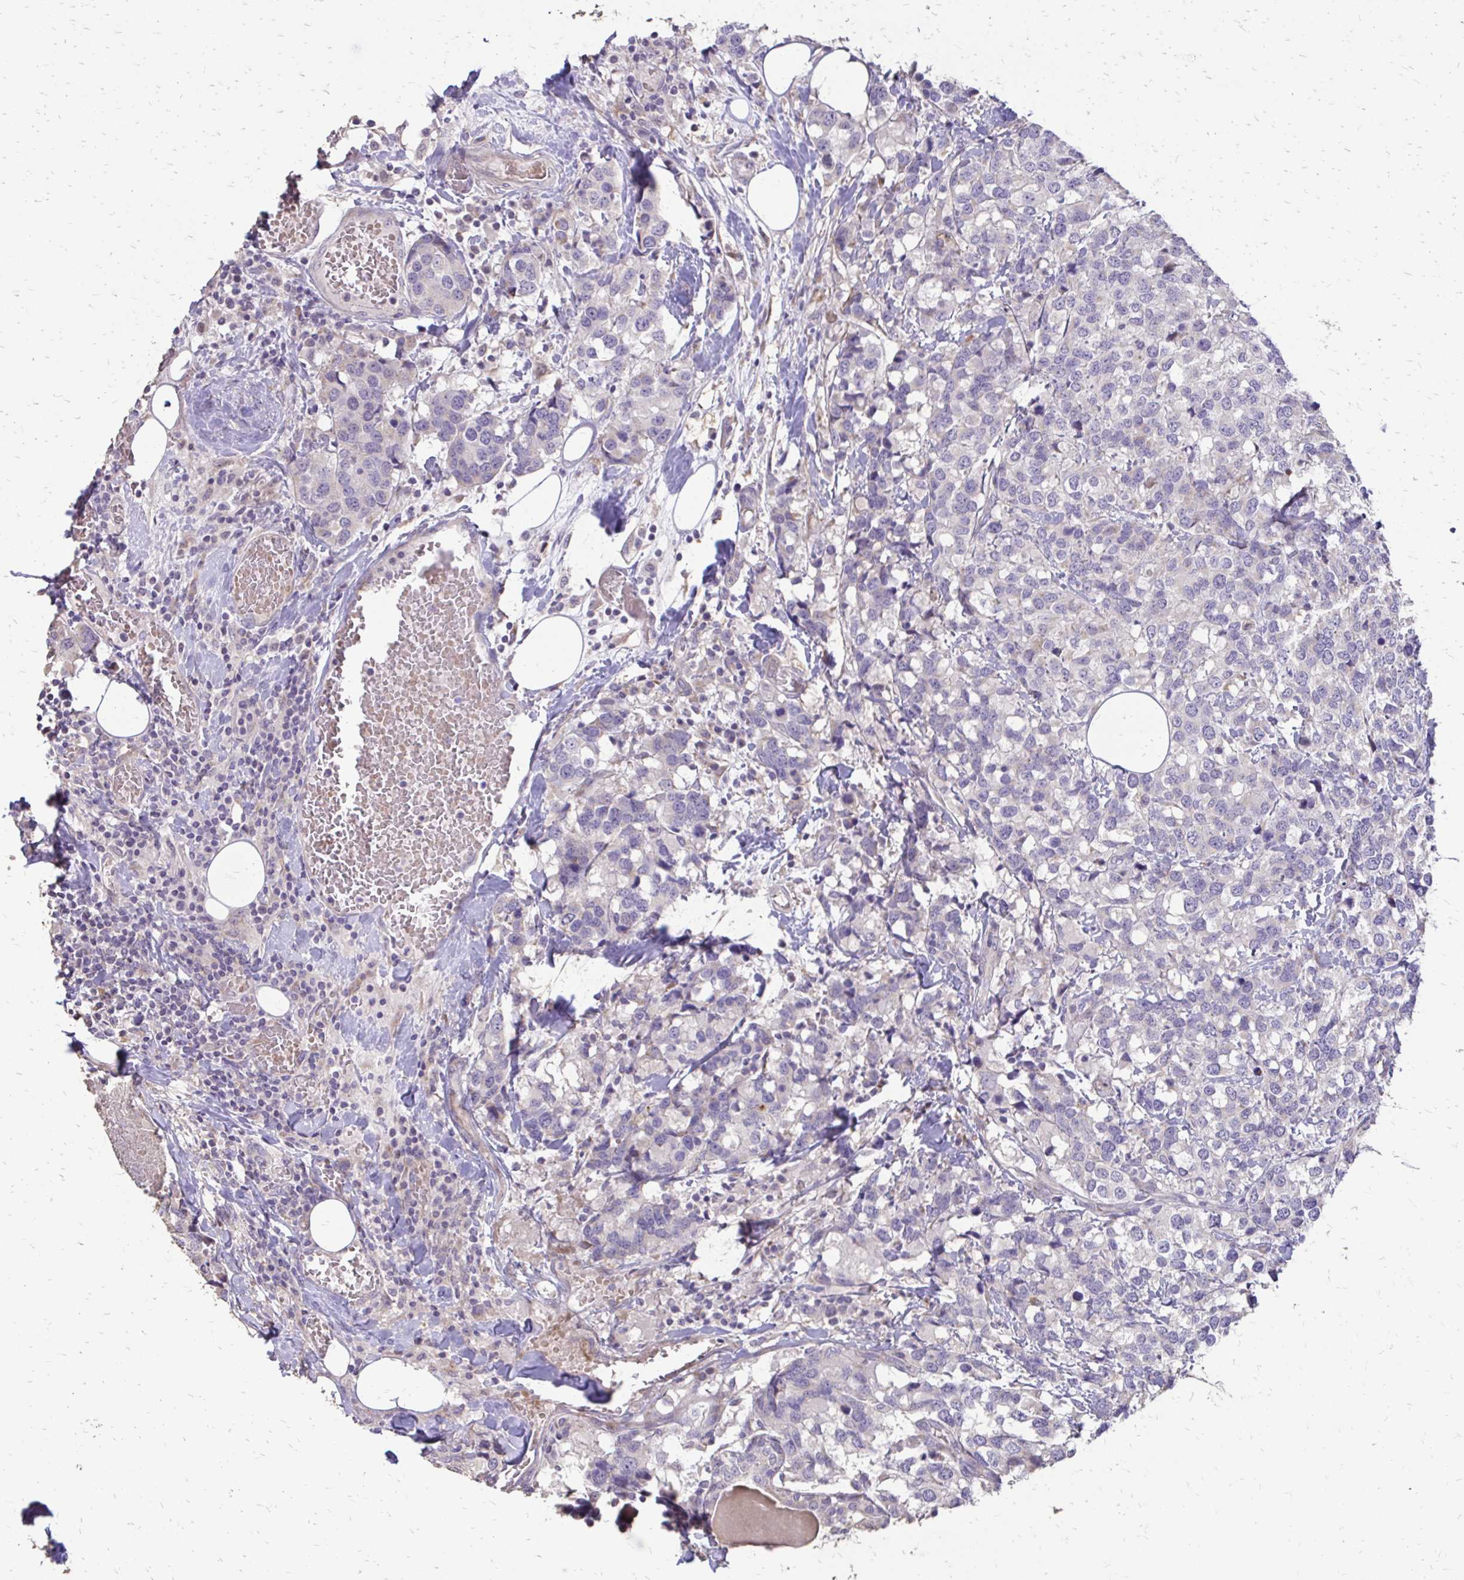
{"staining": {"intensity": "negative", "quantity": "none", "location": "none"}, "tissue": "breast cancer", "cell_type": "Tumor cells", "image_type": "cancer", "snomed": [{"axis": "morphology", "description": "Lobular carcinoma"}, {"axis": "topography", "description": "Breast"}], "caption": "Immunohistochemistry (IHC) micrograph of human breast cancer (lobular carcinoma) stained for a protein (brown), which demonstrates no expression in tumor cells. (Brightfield microscopy of DAB (3,3'-diaminobenzidine) immunohistochemistry at high magnification).", "gene": "MYORG", "patient": {"sex": "female", "age": 59}}